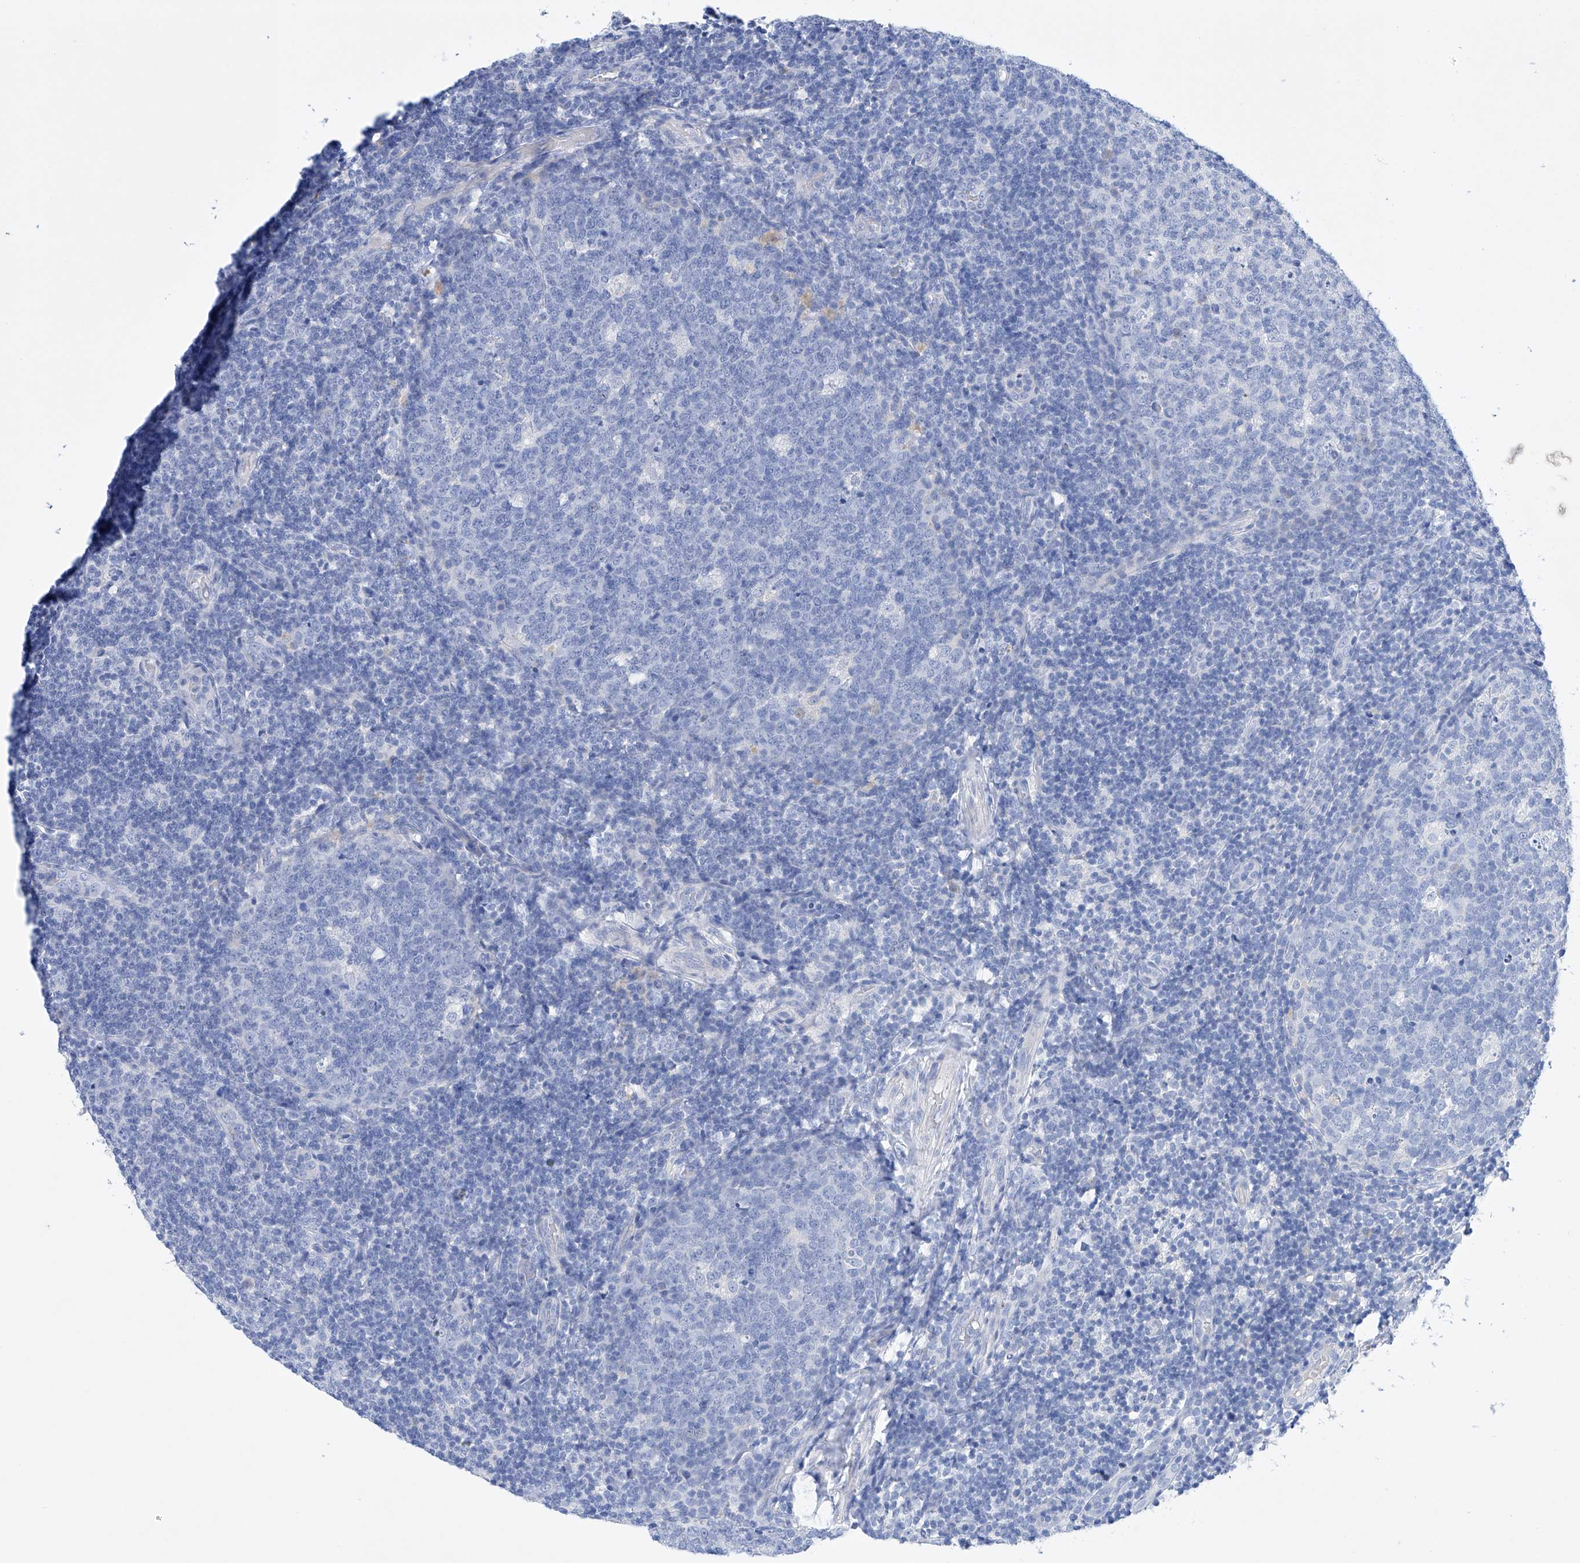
{"staining": {"intensity": "negative", "quantity": "none", "location": "none"}, "tissue": "tonsil", "cell_type": "Germinal center cells", "image_type": "normal", "snomed": [{"axis": "morphology", "description": "Normal tissue, NOS"}, {"axis": "topography", "description": "Tonsil"}], "caption": "This is a image of IHC staining of benign tonsil, which shows no staining in germinal center cells.", "gene": "LURAP1", "patient": {"sex": "female", "age": 19}}